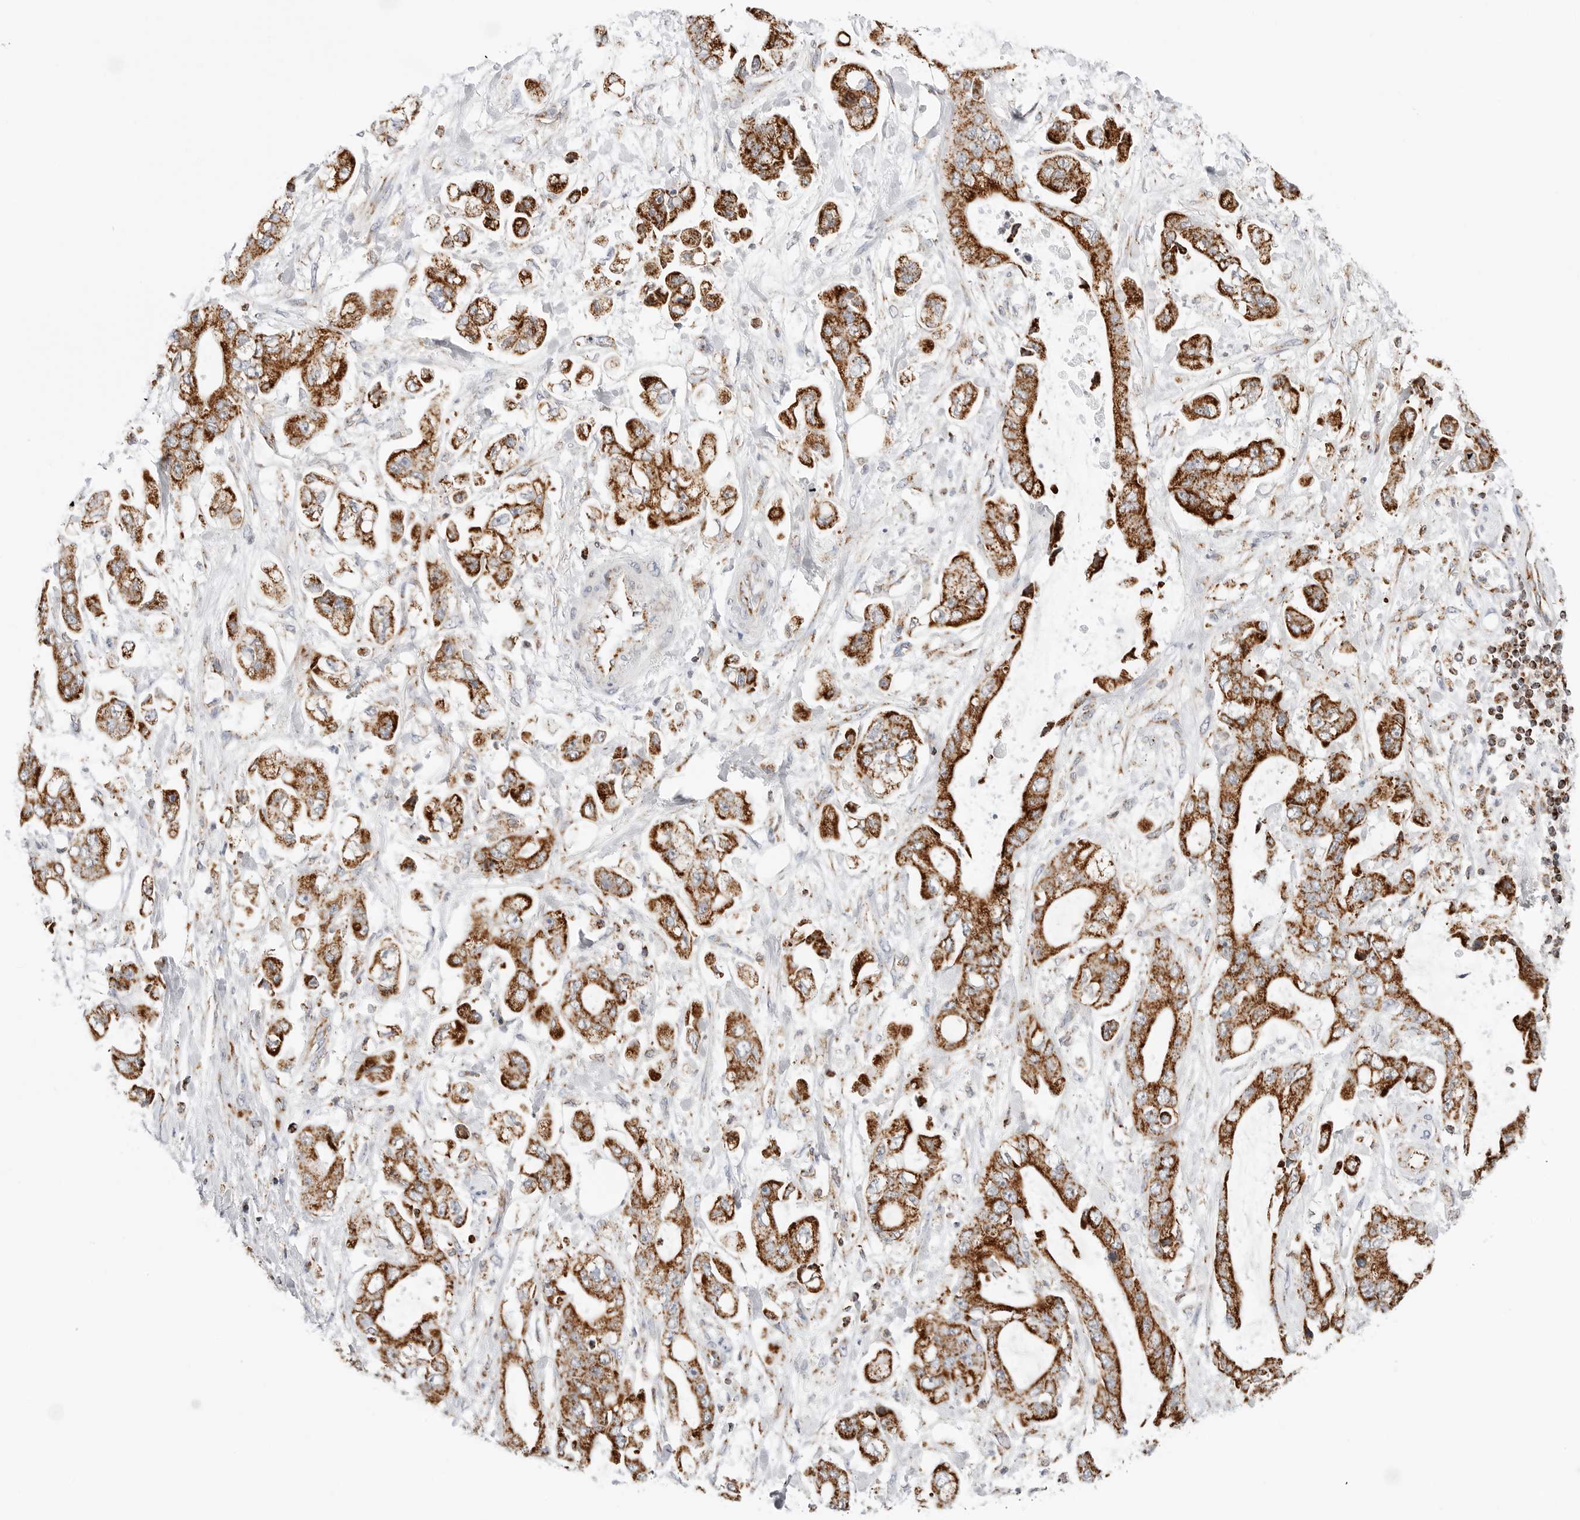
{"staining": {"intensity": "strong", "quantity": ">75%", "location": "cytoplasmic/membranous"}, "tissue": "stomach cancer", "cell_type": "Tumor cells", "image_type": "cancer", "snomed": [{"axis": "morphology", "description": "Normal tissue, NOS"}, {"axis": "morphology", "description": "Adenocarcinoma, NOS"}, {"axis": "topography", "description": "Stomach"}], "caption": "Stomach cancer (adenocarcinoma) tissue demonstrates strong cytoplasmic/membranous expression in approximately >75% of tumor cells", "gene": "ATP5IF1", "patient": {"sex": "male", "age": 62}}